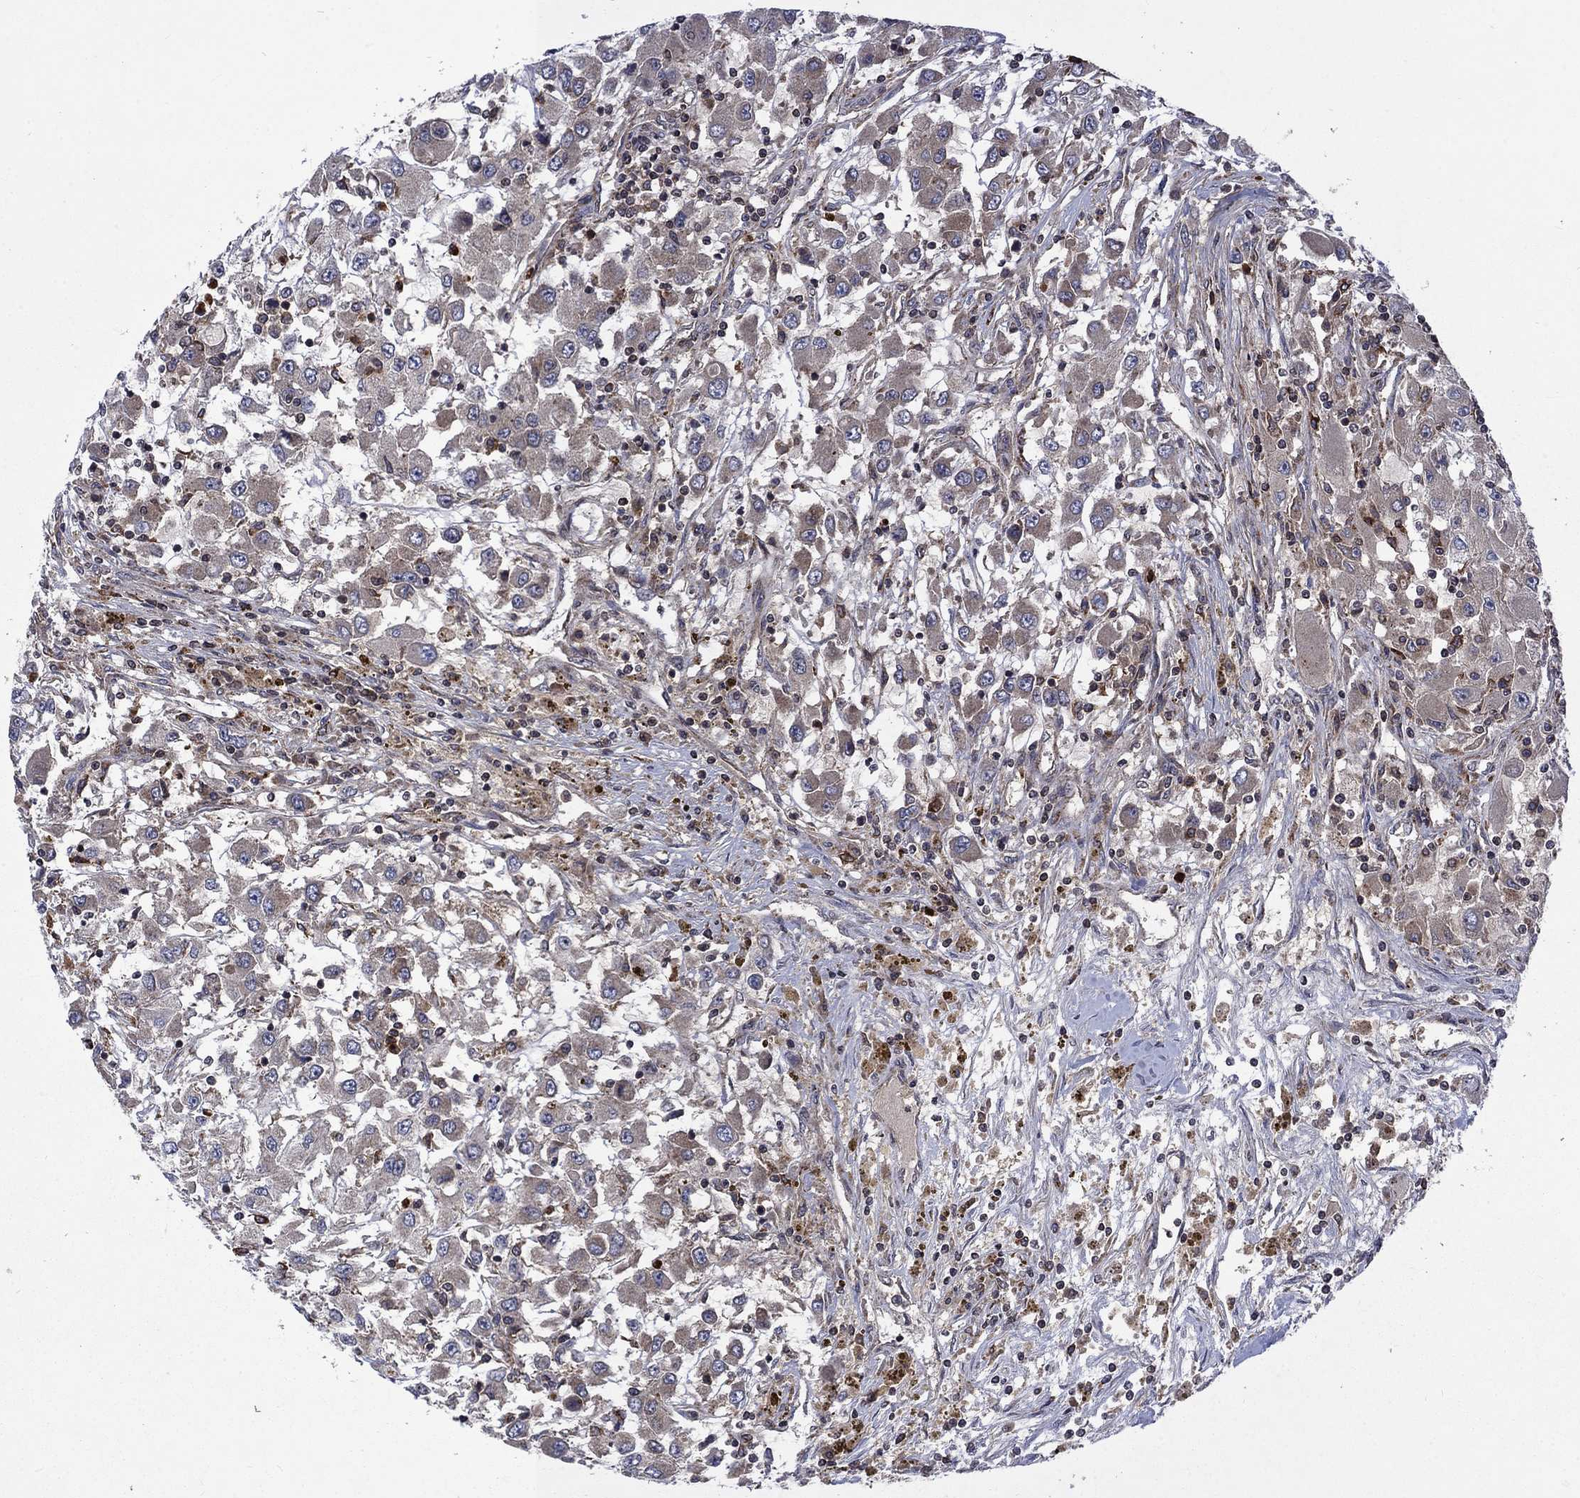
{"staining": {"intensity": "negative", "quantity": "none", "location": "none"}, "tissue": "renal cancer", "cell_type": "Tumor cells", "image_type": "cancer", "snomed": [{"axis": "morphology", "description": "Adenocarcinoma, NOS"}, {"axis": "topography", "description": "Kidney"}], "caption": "Photomicrograph shows no protein positivity in tumor cells of adenocarcinoma (renal) tissue.", "gene": "TMEM33", "patient": {"sex": "female", "age": 67}}